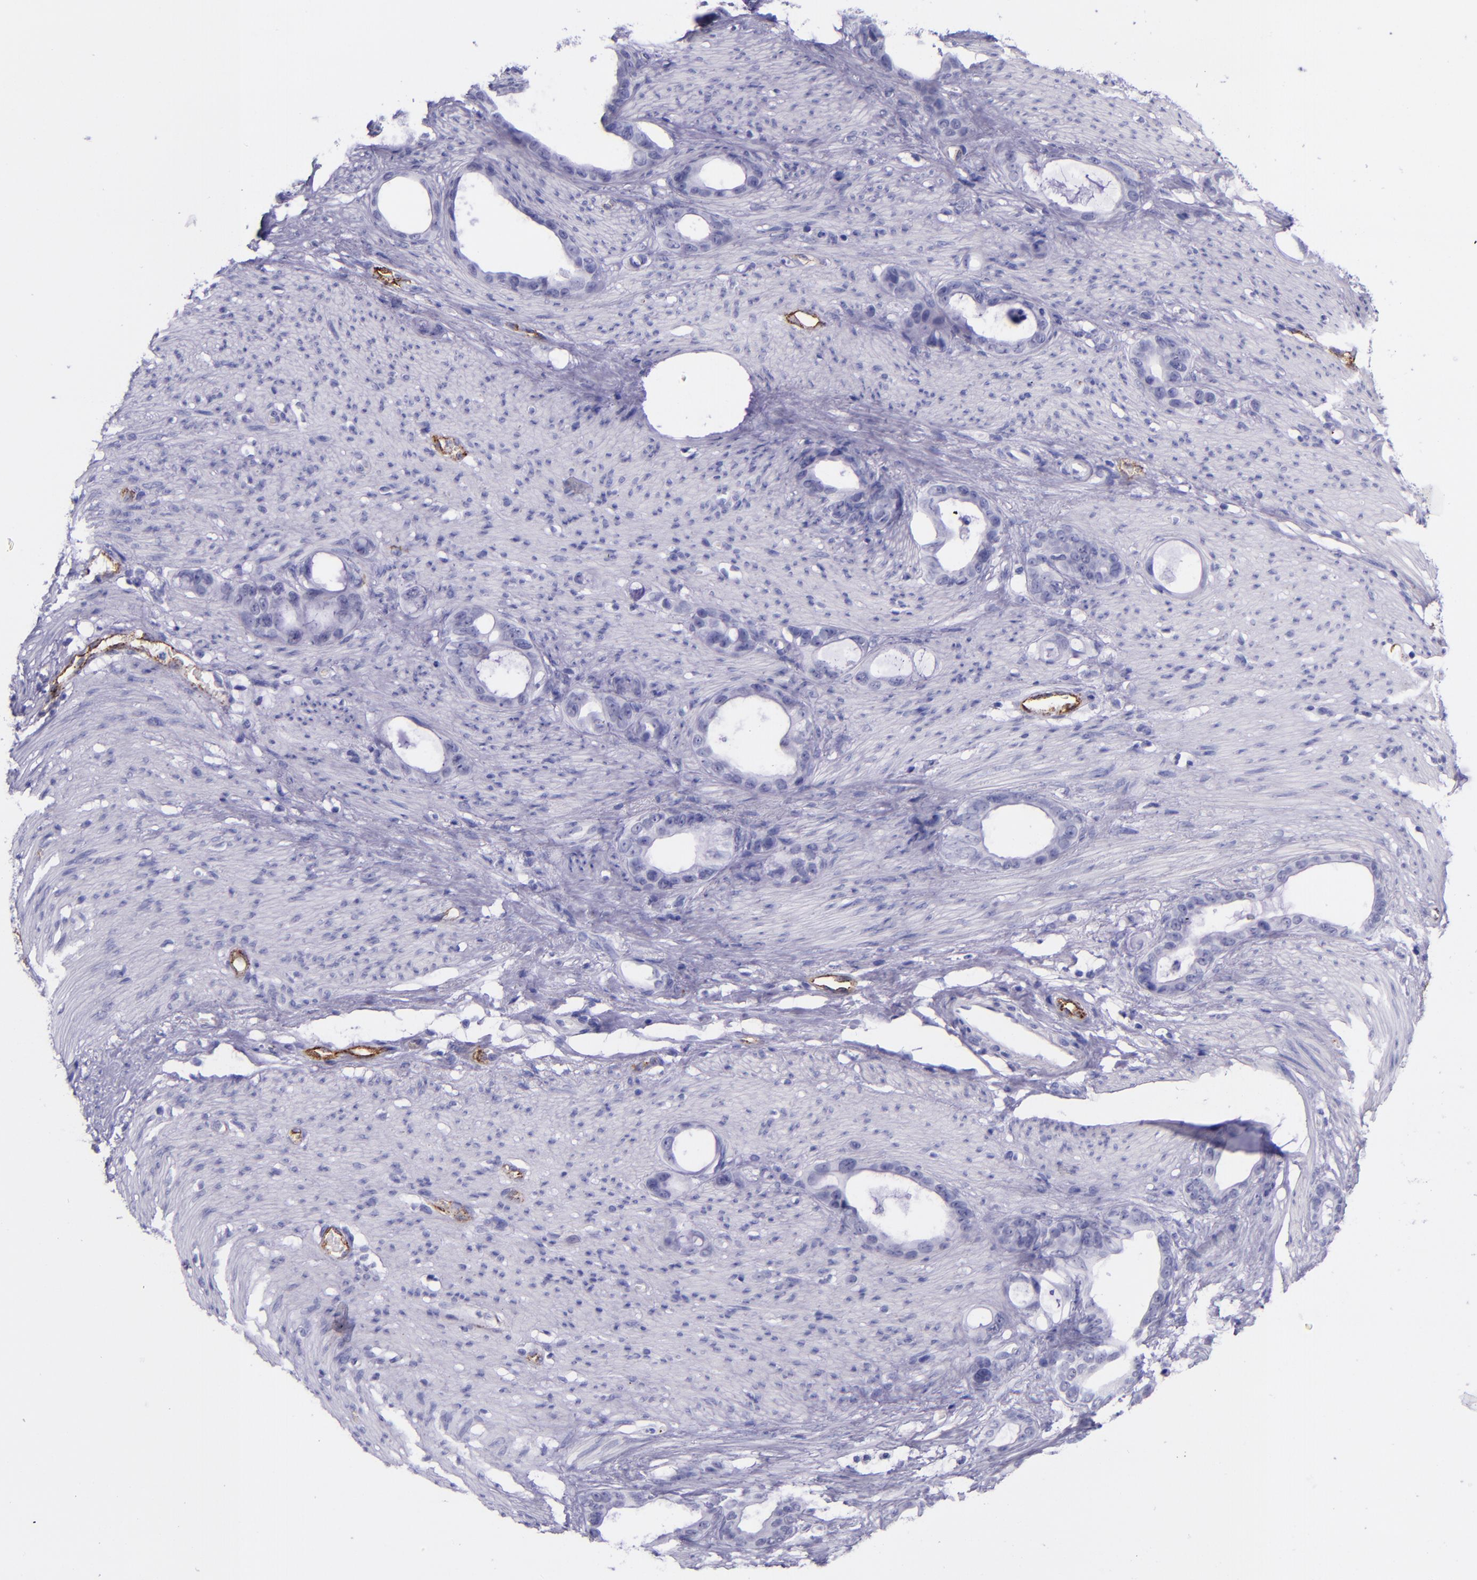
{"staining": {"intensity": "negative", "quantity": "none", "location": "none"}, "tissue": "stomach cancer", "cell_type": "Tumor cells", "image_type": "cancer", "snomed": [{"axis": "morphology", "description": "Adenocarcinoma, NOS"}, {"axis": "topography", "description": "Stomach"}], "caption": "A high-resolution histopathology image shows IHC staining of adenocarcinoma (stomach), which reveals no significant staining in tumor cells.", "gene": "SELE", "patient": {"sex": "female", "age": 75}}